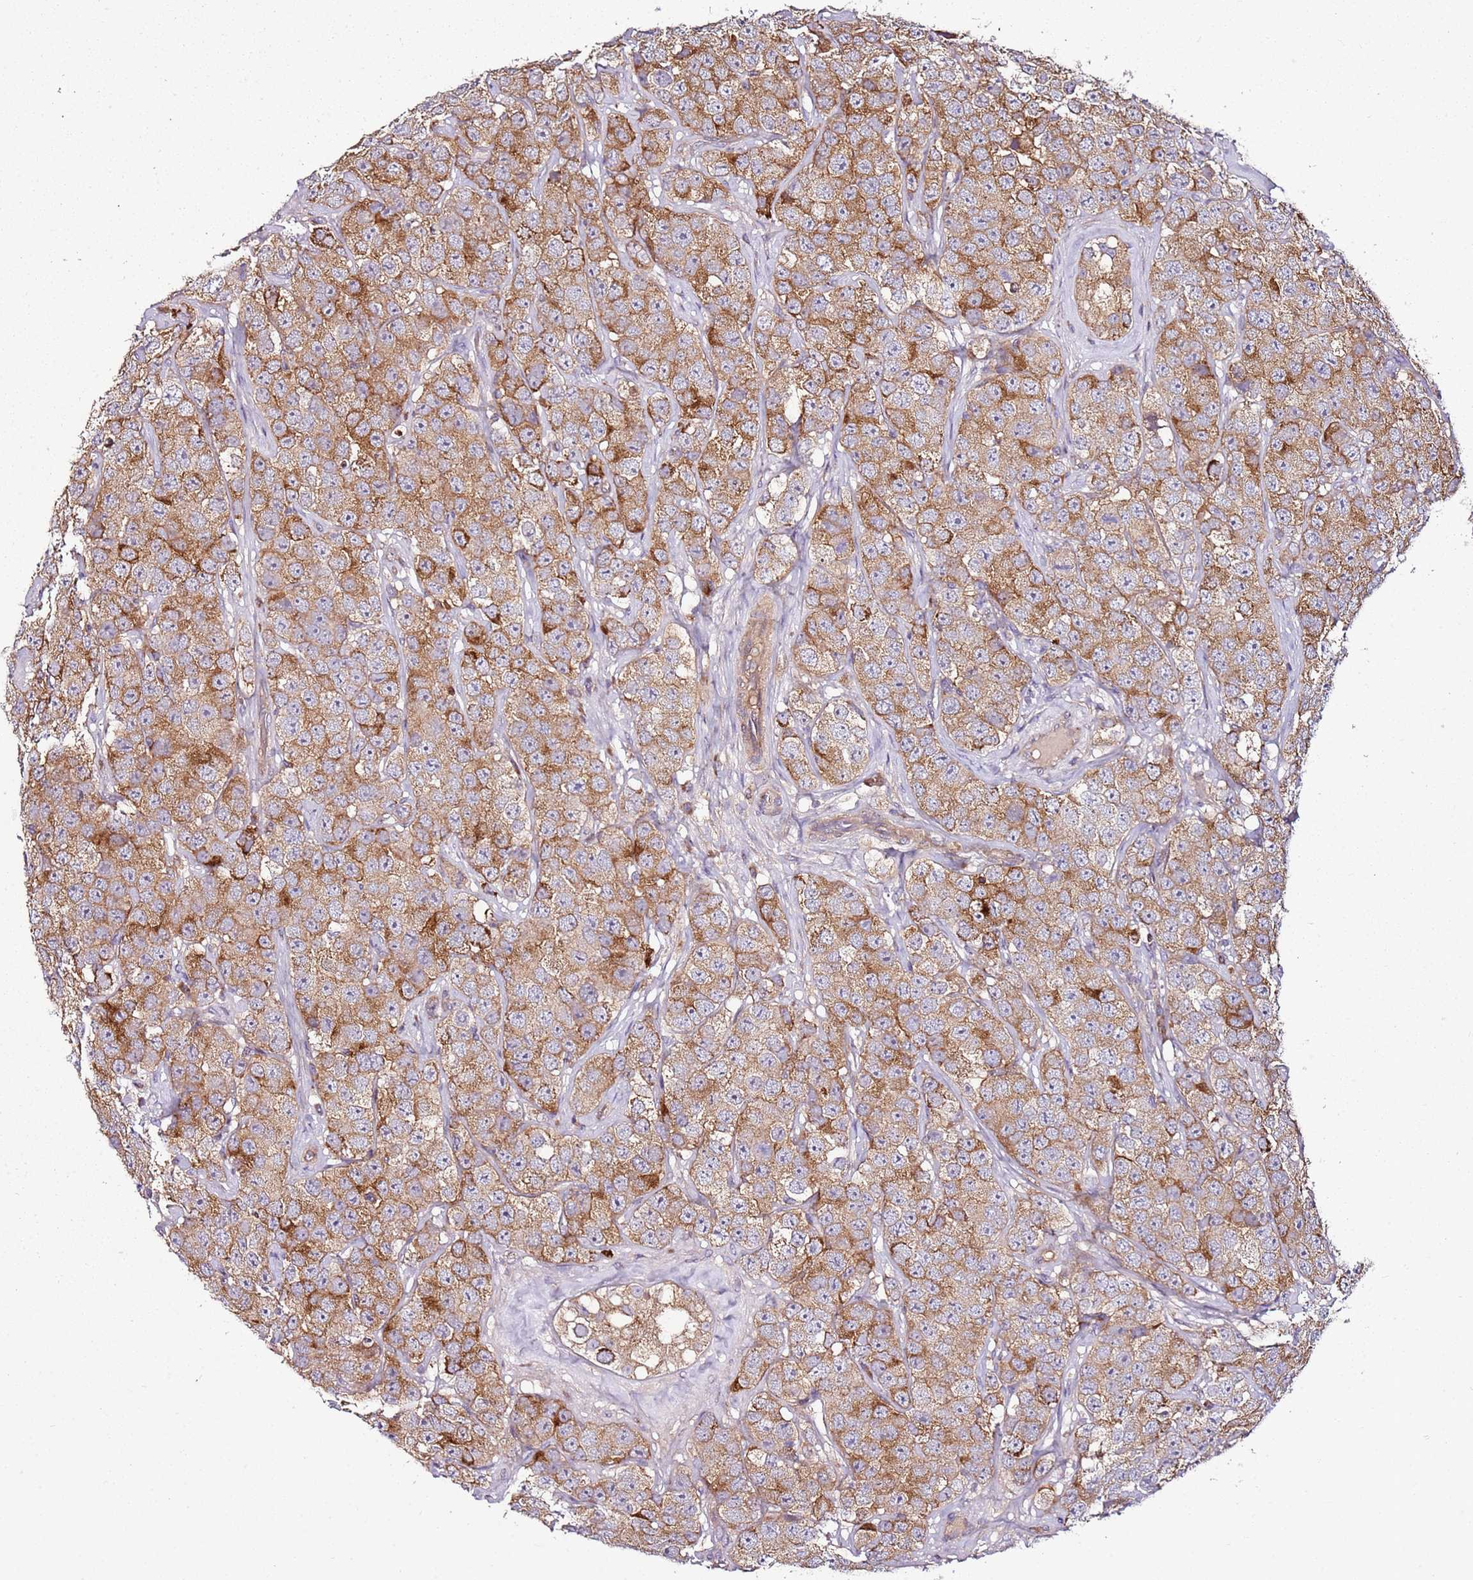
{"staining": {"intensity": "moderate", "quantity": ">75%", "location": "cytoplasmic/membranous"}, "tissue": "testis cancer", "cell_type": "Tumor cells", "image_type": "cancer", "snomed": [{"axis": "morphology", "description": "Seminoma, NOS"}, {"axis": "topography", "description": "Testis"}], "caption": "Immunohistochemistry (IHC) histopathology image of neoplastic tissue: human testis seminoma stained using immunohistochemistry reveals medium levels of moderate protein expression localized specifically in the cytoplasmic/membranous of tumor cells, appearing as a cytoplasmic/membranous brown color.", "gene": "KRTAP21-3", "patient": {"sex": "male", "age": 28}}